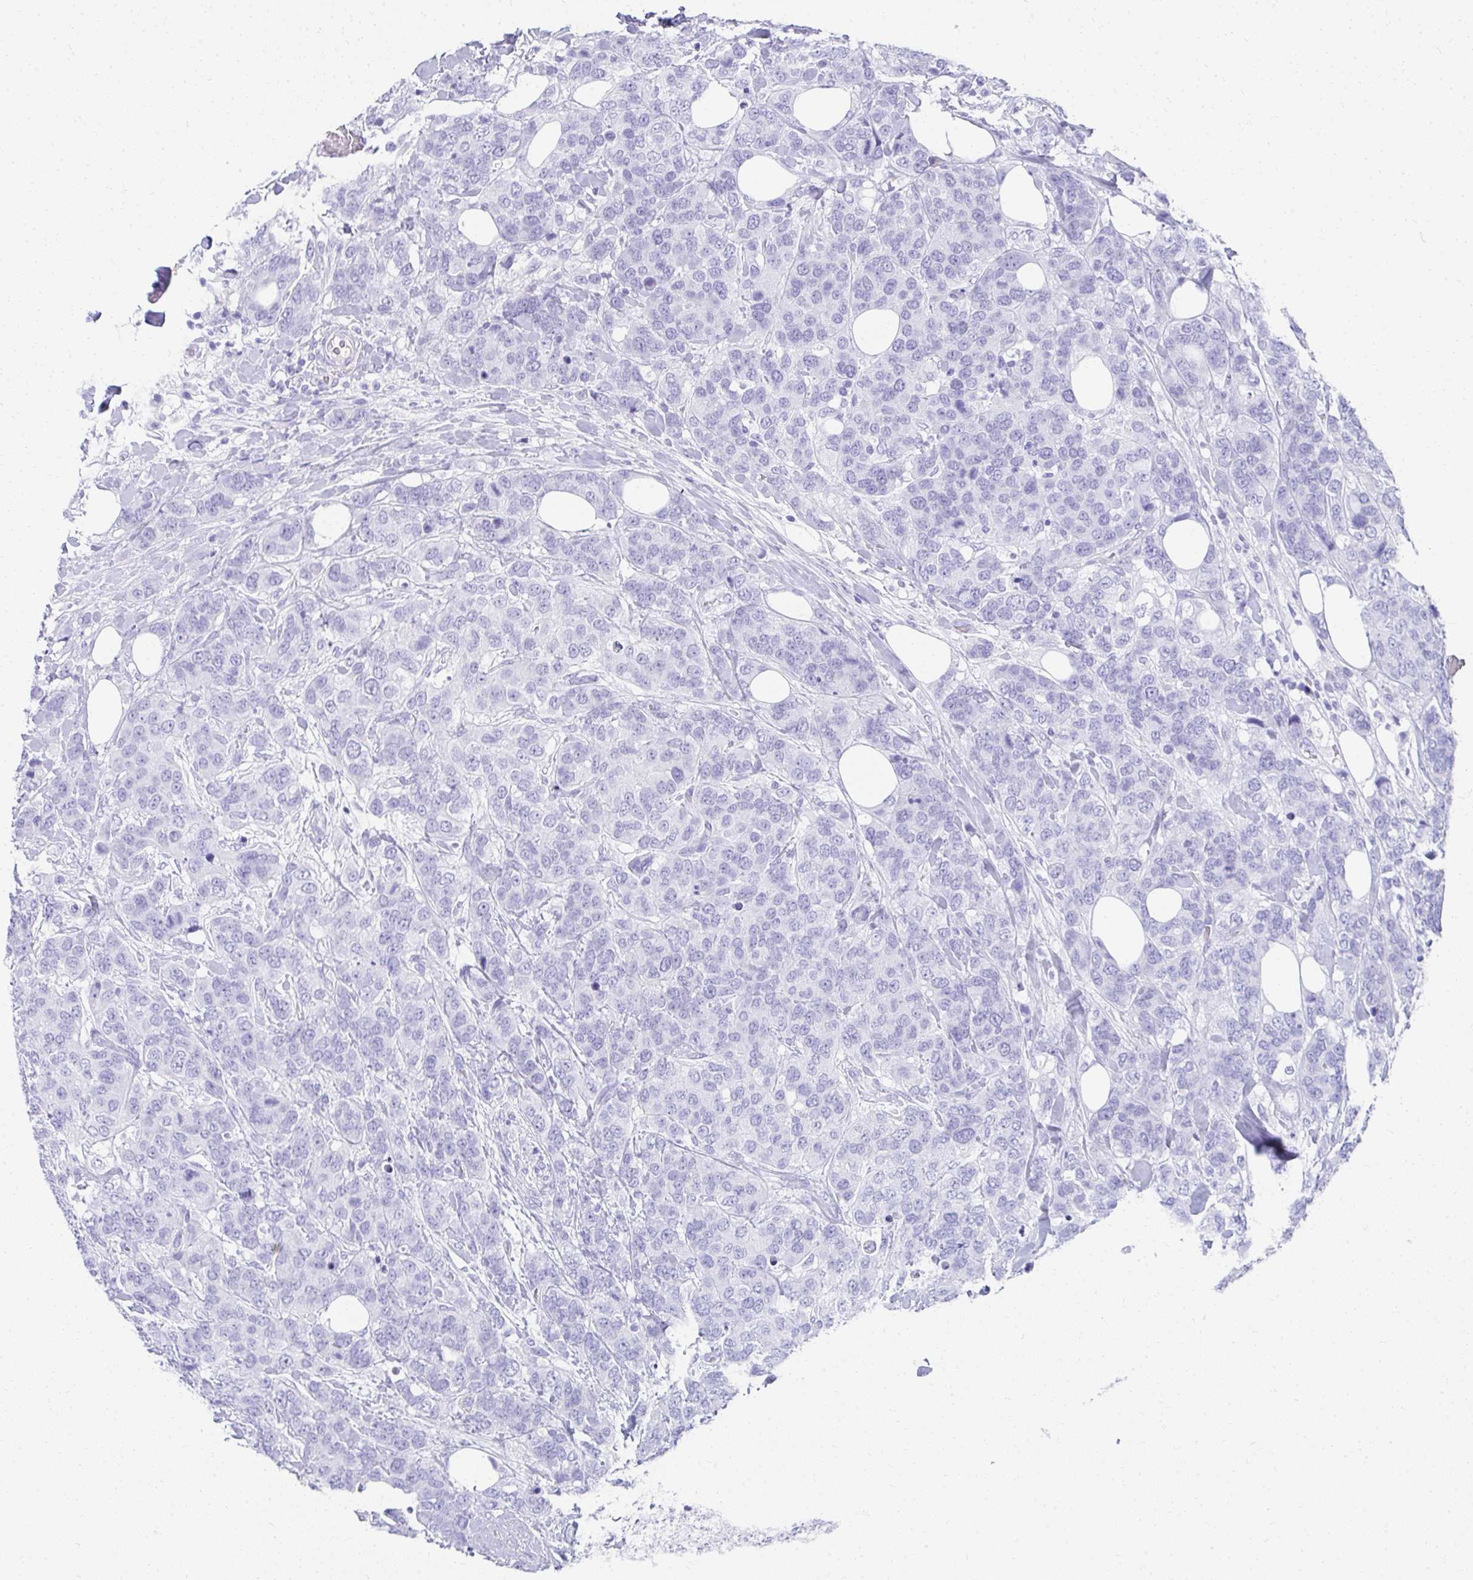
{"staining": {"intensity": "negative", "quantity": "none", "location": "none"}, "tissue": "breast cancer", "cell_type": "Tumor cells", "image_type": "cancer", "snomed": [{"axis": "morphology", "description": "Lobular carcinoma"}, {"axis": "topography", "description": "Breast"}], "caption": "IHC photomicrograph of neoplastic tissue: human breast cancer (lobular carcinoma) stained with DAB reveals no significant protein expression in tumor cells.", "gene": "TNNT1", "patient": {"sex": "female", "age": 59}}